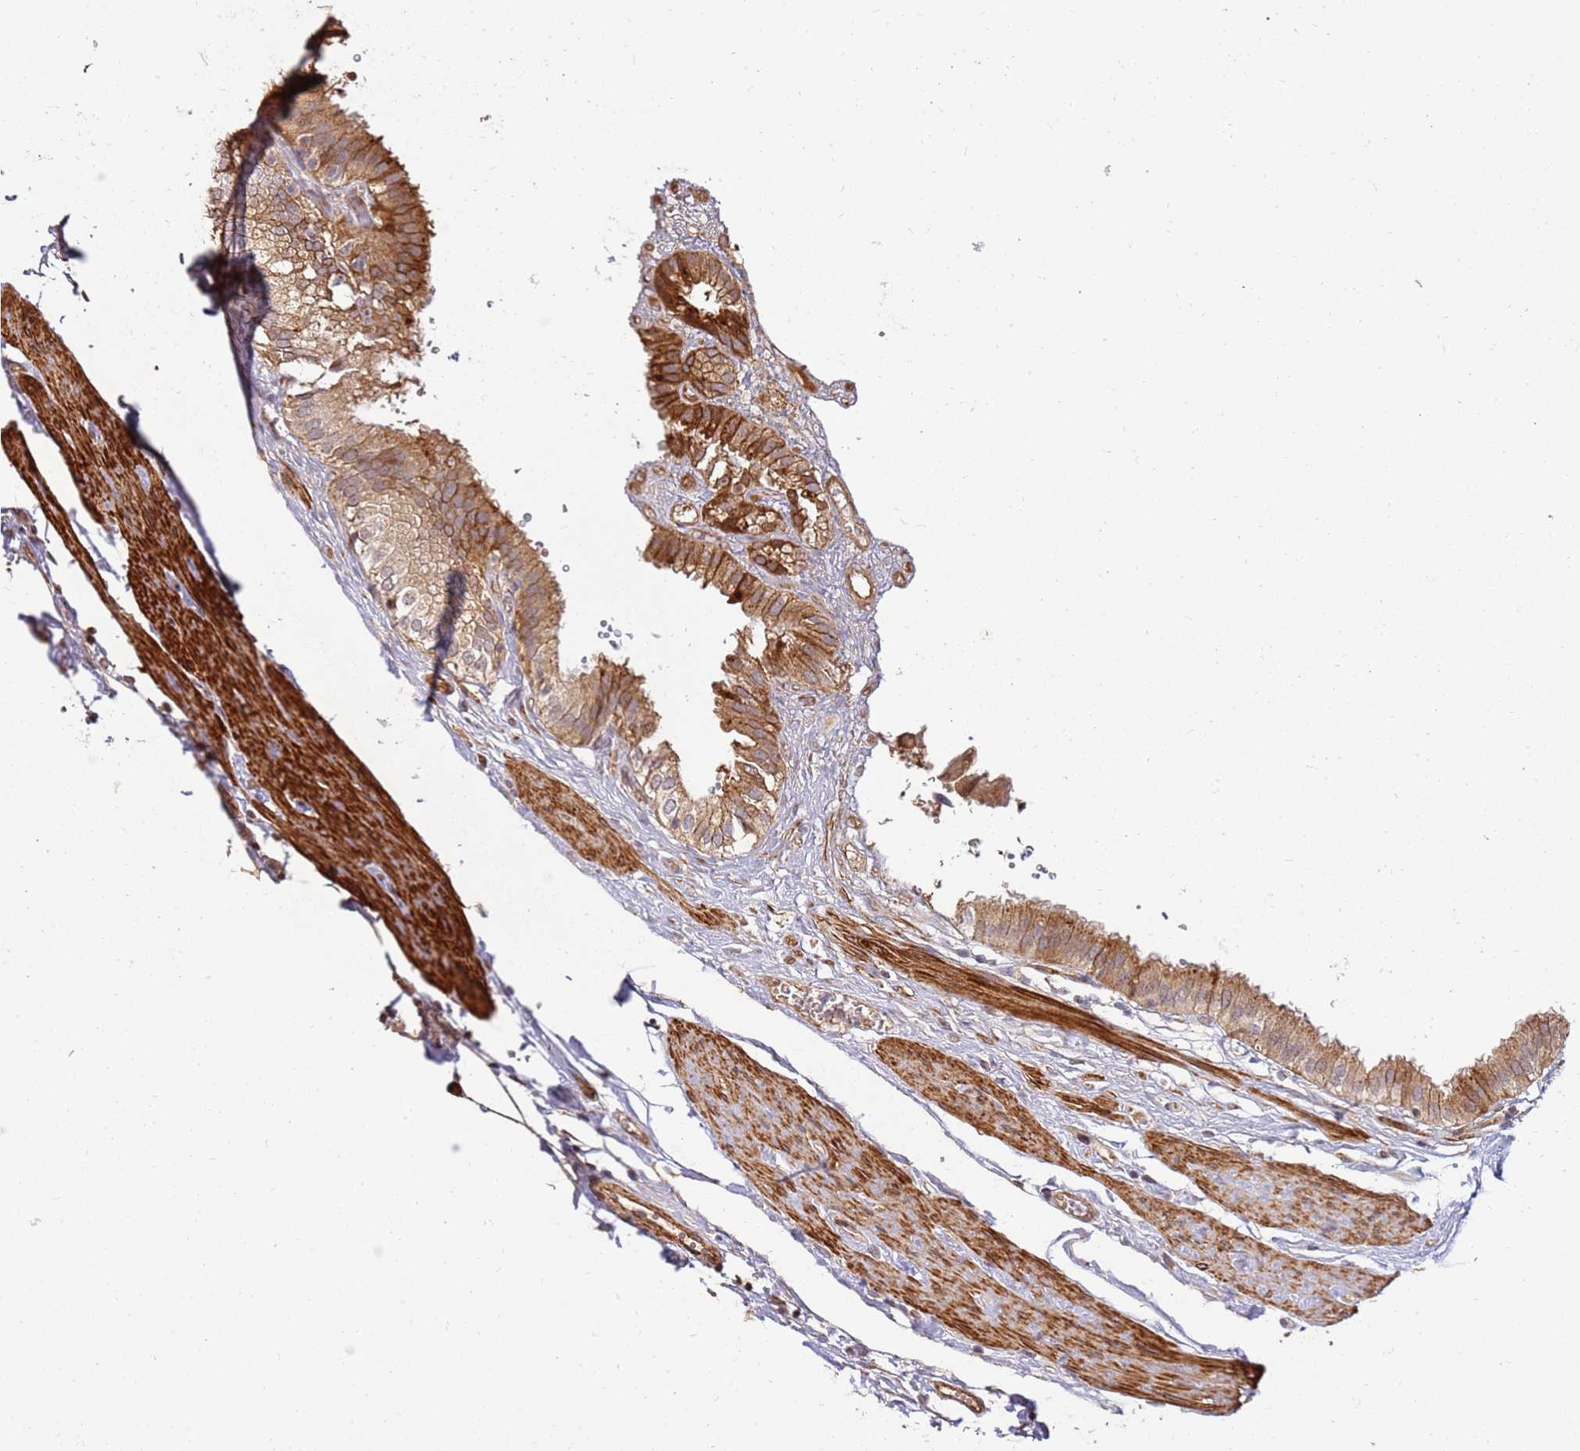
{"staining": {"intensity": "moderate", "quantity": ">75%", "location": "cytoplasmic/membranous"}, "tissue": "gallbladder", "cell_type": "Glandular cells", "image_type": "normal", "snomed": [{"axis": "morphology", "description": "Normal tissue, NOS"}, {"axis": "topography", "description": "Gallbladder"}], "caption": "This is a photomicrograph of immunohistochemistry staining of benign gallbladder, which shows moderate expression in the cytoplasmic/membranous of glandular cells.", "gene": "ST18", "patient": {"sex": "female", "age": 61}}